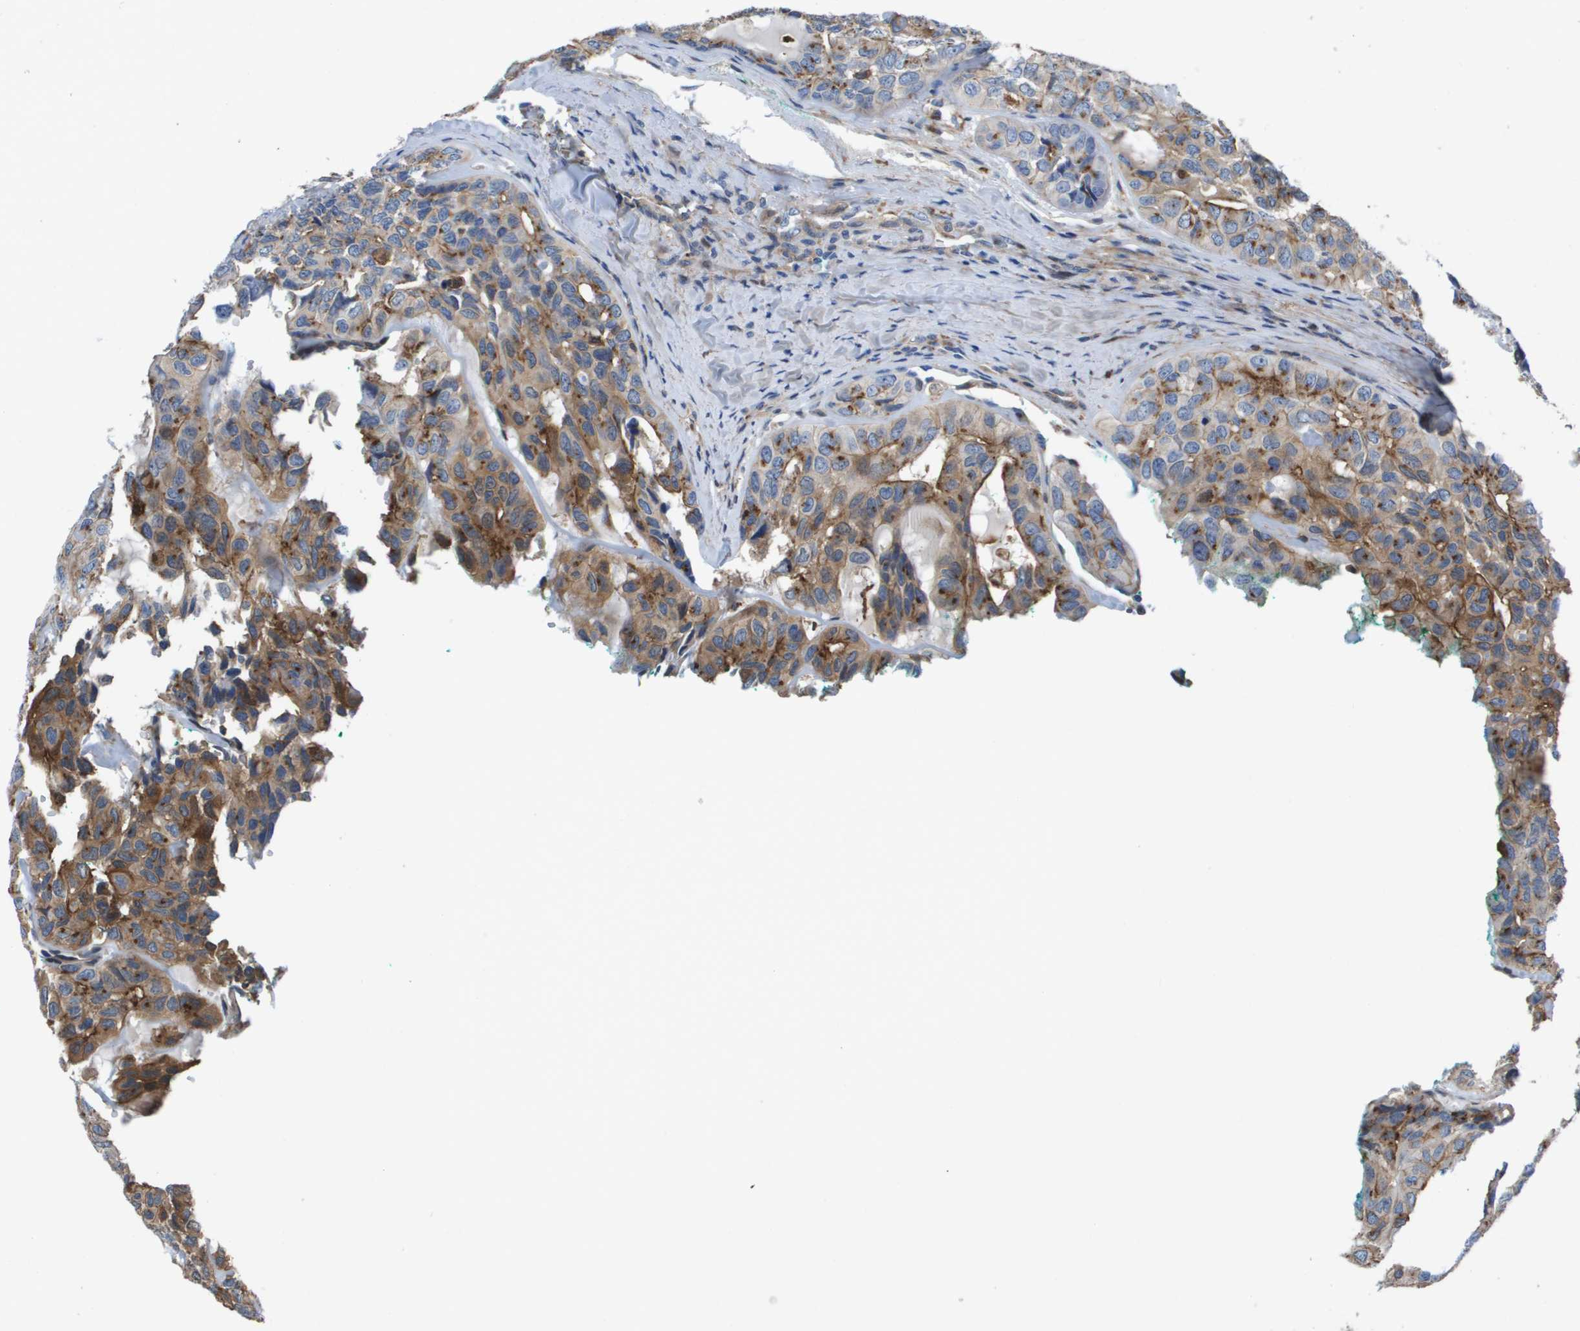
{"staining": {"intensity": "moderate", "quantity": ">75%", "location": "cytoplasmic/membranous"}, "tissue": "head and neck cancer", "cell_type": "Tumor cells", "image_type": "cancer", "snomed": [{"axis": "morphology", "description": "Adenocarcinoma, NOS"}, {"axis": "topography", "description": "Salivary gland, NOS"}, {"axis": "topography", "description": "Head-Neck"}], "caption": "Adenocarcinoma (head and neck) stained with DAB (3,3'-diaminobenzidine) immunohistochemistry (IHC) displays medium levels of moderate cytoplasmic/membranous positivity in approximately >75% of tumor cells.", "gene": "SLC37A2", "patient": {"sex": "female", "age": 76}}